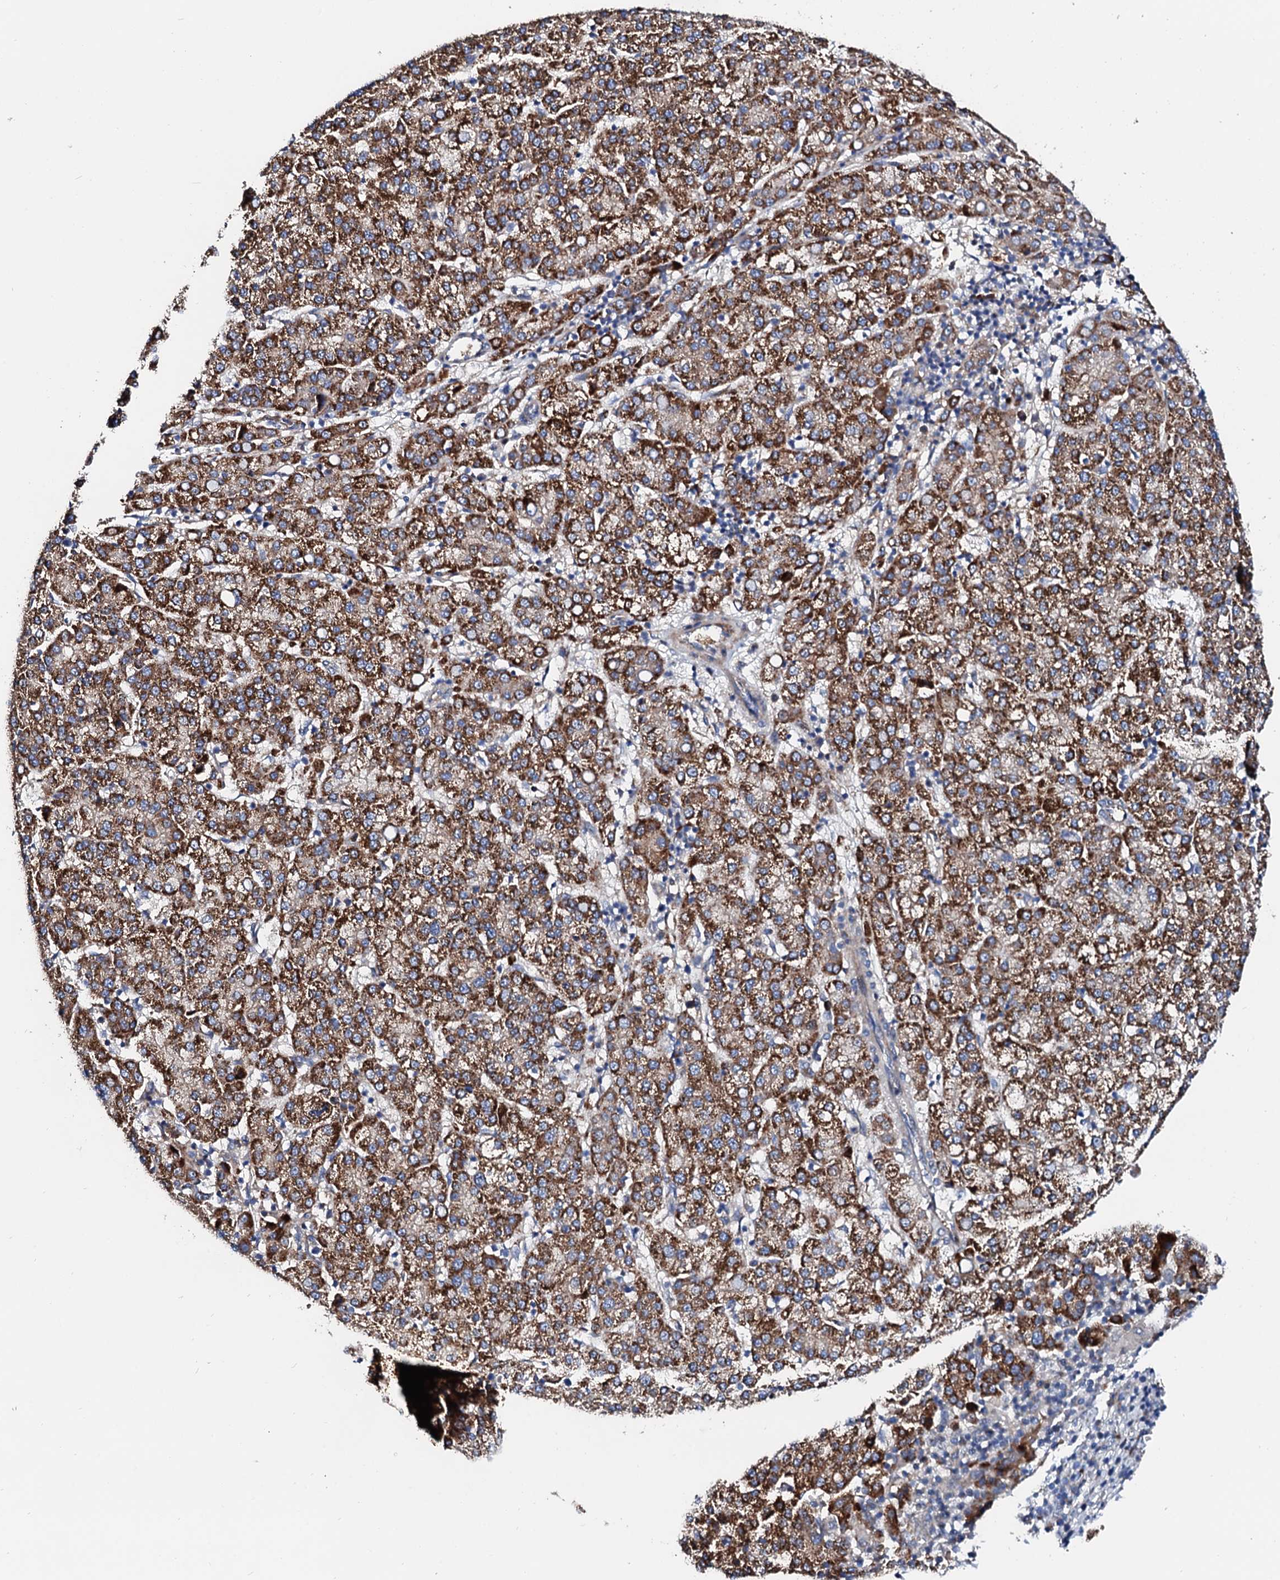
{"staining": {"intensity": "strong", "quantity": ">75%", "location": "cytoplasmic/membranous"}, "tissue": "liver cancer", "cell_type": "Tumor cells", "image_type": "cancer", "snomed": [{"axis": "morphology", "description": "Carcinoma, Hepatocellular, NOS"}, {"axis": "topography", "description": "Liver"}], "caption": "An immunohistochemistry image of tumor tissue is shown. Protein staining in brown labels strong cytoplasmic/membranous positivity in hepatocellular carcinoma (liver) within tumor cells. (DAB IHC, brown staining for protein, blue staining for nuclei).", "gene": "SLC10A7", "patient": {"sex": "female", "age": 58}}